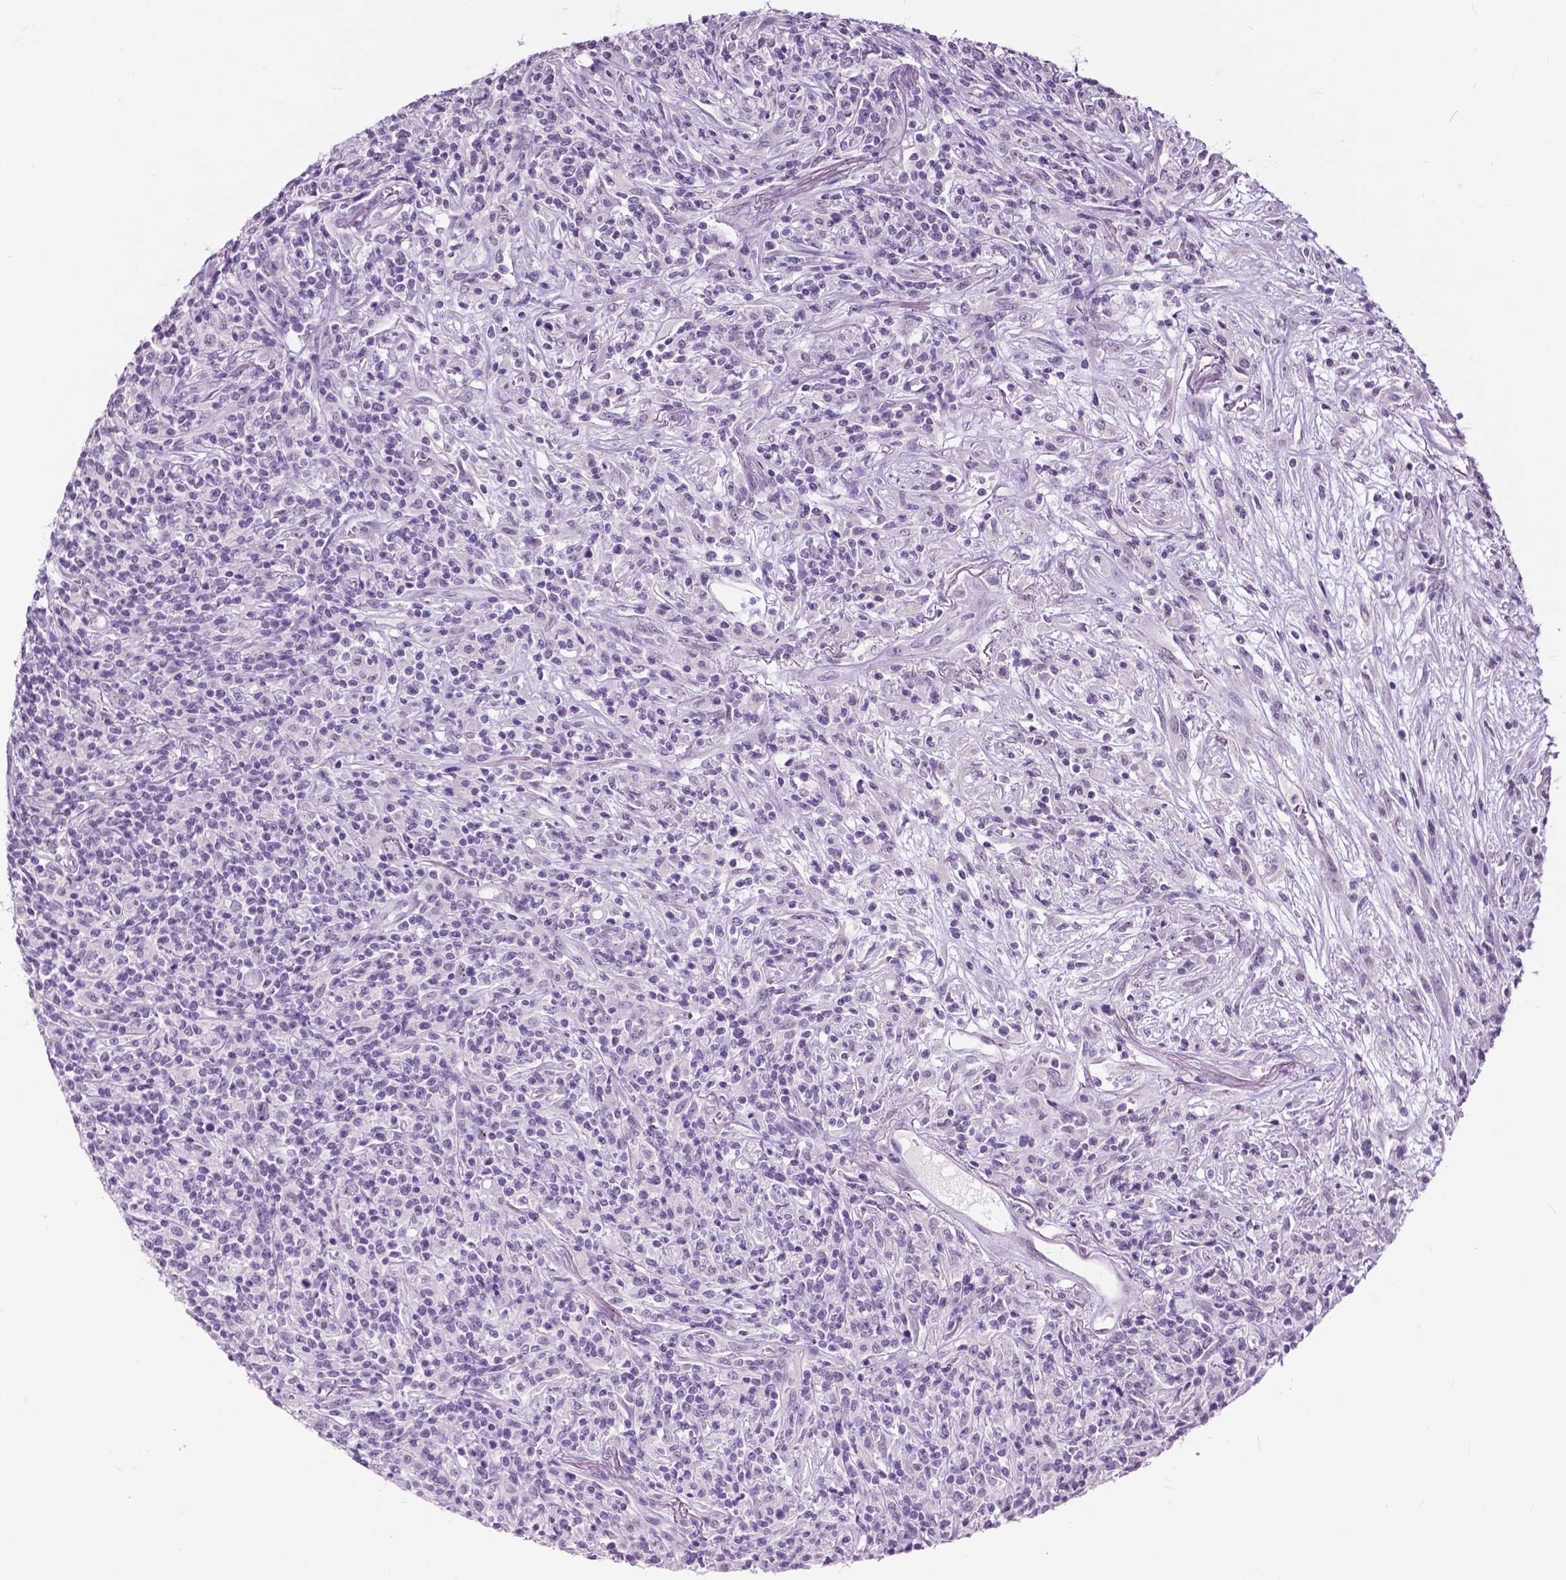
{"staining": {"intensity": "negative", "quantity": "none", "location": "none"}, "tissue": "lymphoma", "cell_type": "Tumor cells", "image_type": "cancer", "snomed": [{"axis": "morphology", "description": "Malignant lymphoma, non-Hodgkin's type, High grade"}, {"axis": "topography", "description": "Lung"}], "caption": "Tumor cells show no significant protein staining in lymphoma. The staining is performed using DAB (3,3'-diaminobenzidine) brown chromogen with nuclei counter-stained in using hematoxylin.", "gene": "GPR37L1", "patient": {"sex": "male", "age": 79}}